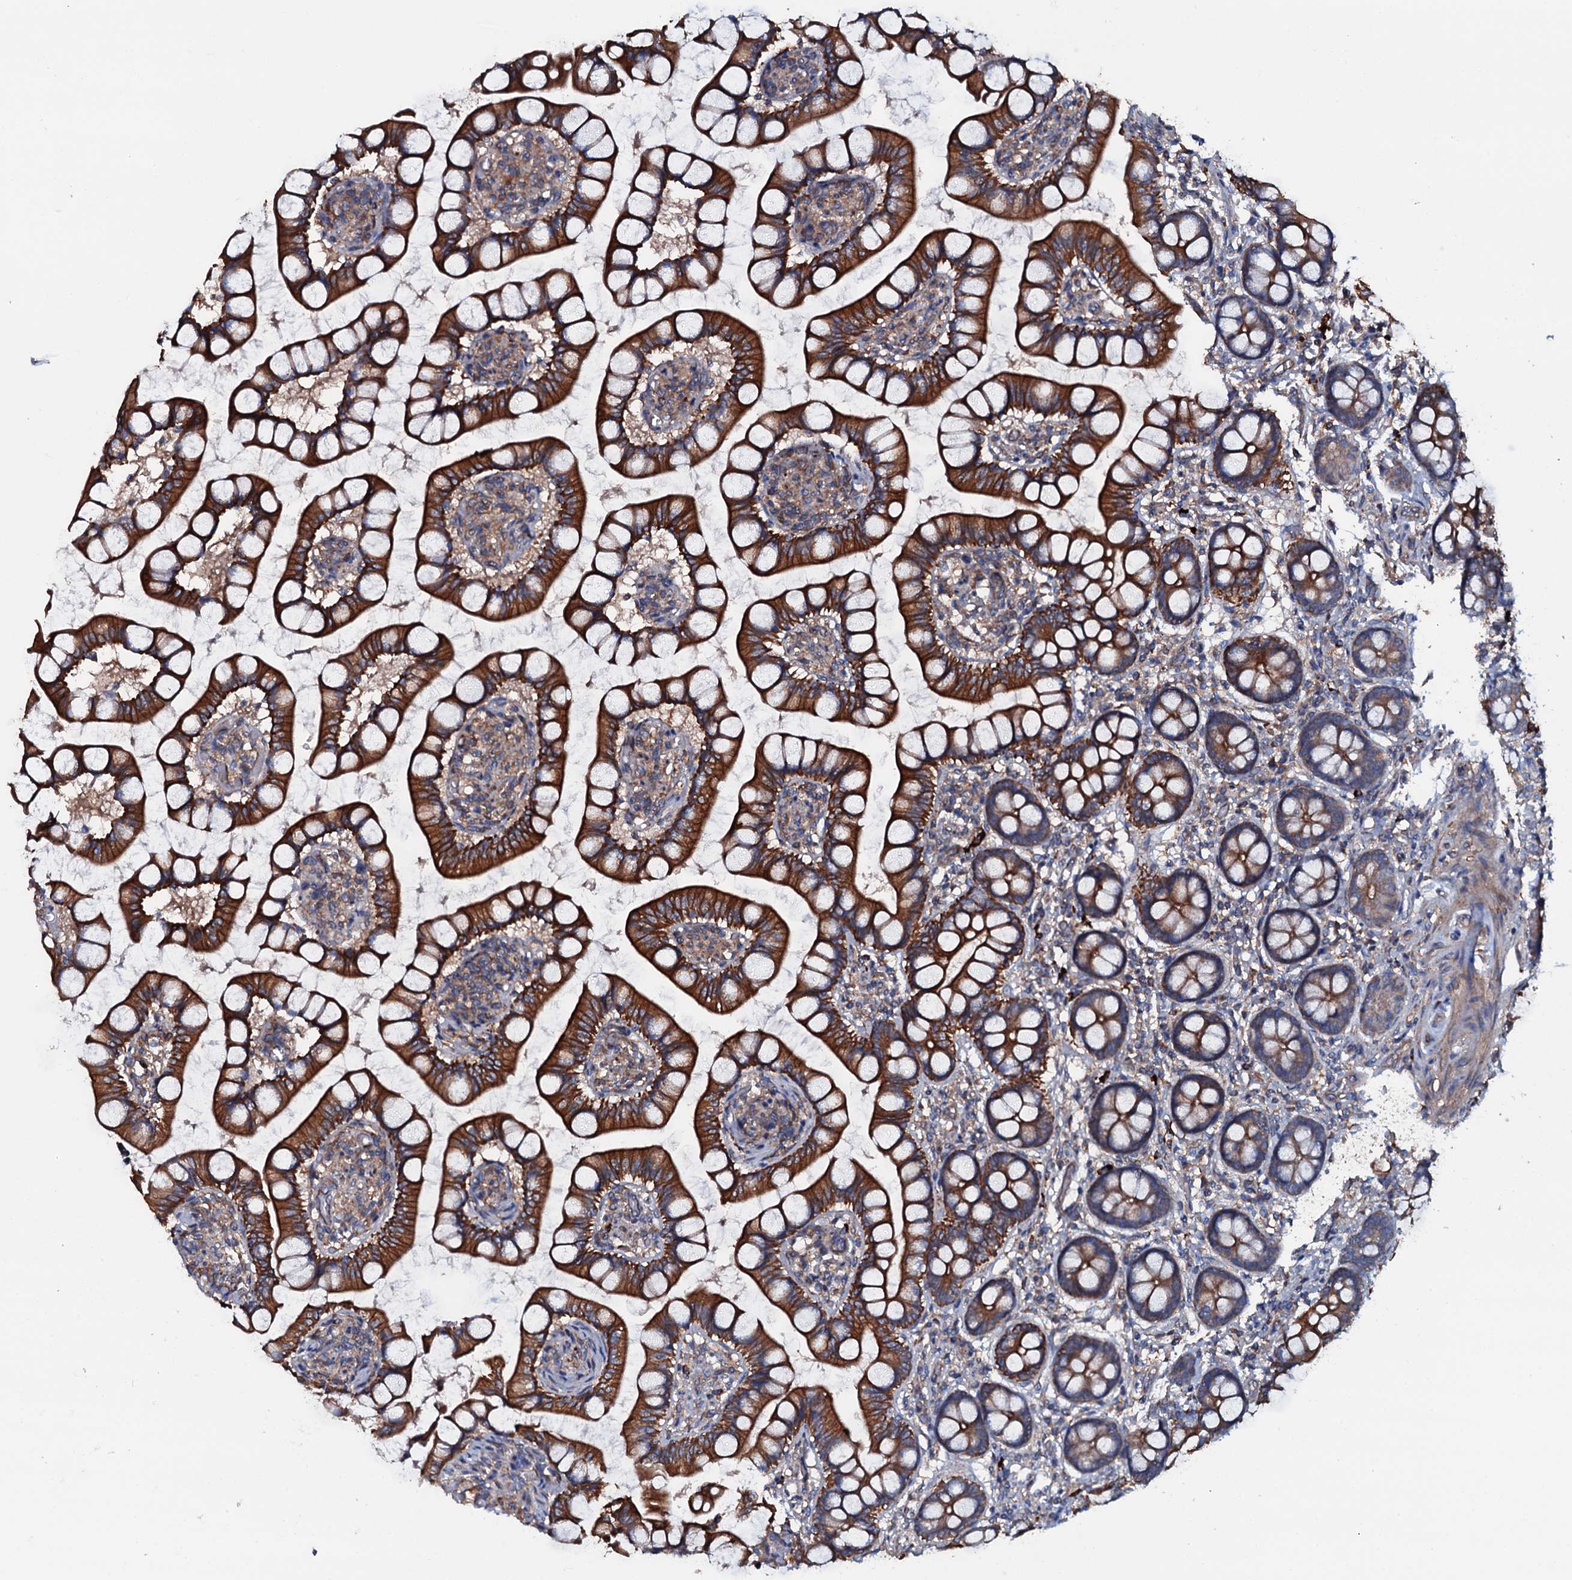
{"staining": {"intensity": "strong", "quantity": ">75%", "location": "cytoplasmic/membranous"}, "tissue": "small intestine", "cell_type": "Glandular cells", "image_type": "normal", "snomed": [{"axis": "morphology", "description": "Normal tissue, NOS"}, {"axis": "topography", "description": "Small intestine"}], "caption": "DAB immunohistochemical staining of benign small intestine reveals strong cytoplasmic/membranous protein staining in approximately >75% of glandular cells.", "gene": "NEK1", "patient": {"sex": "male", "age": 52}}